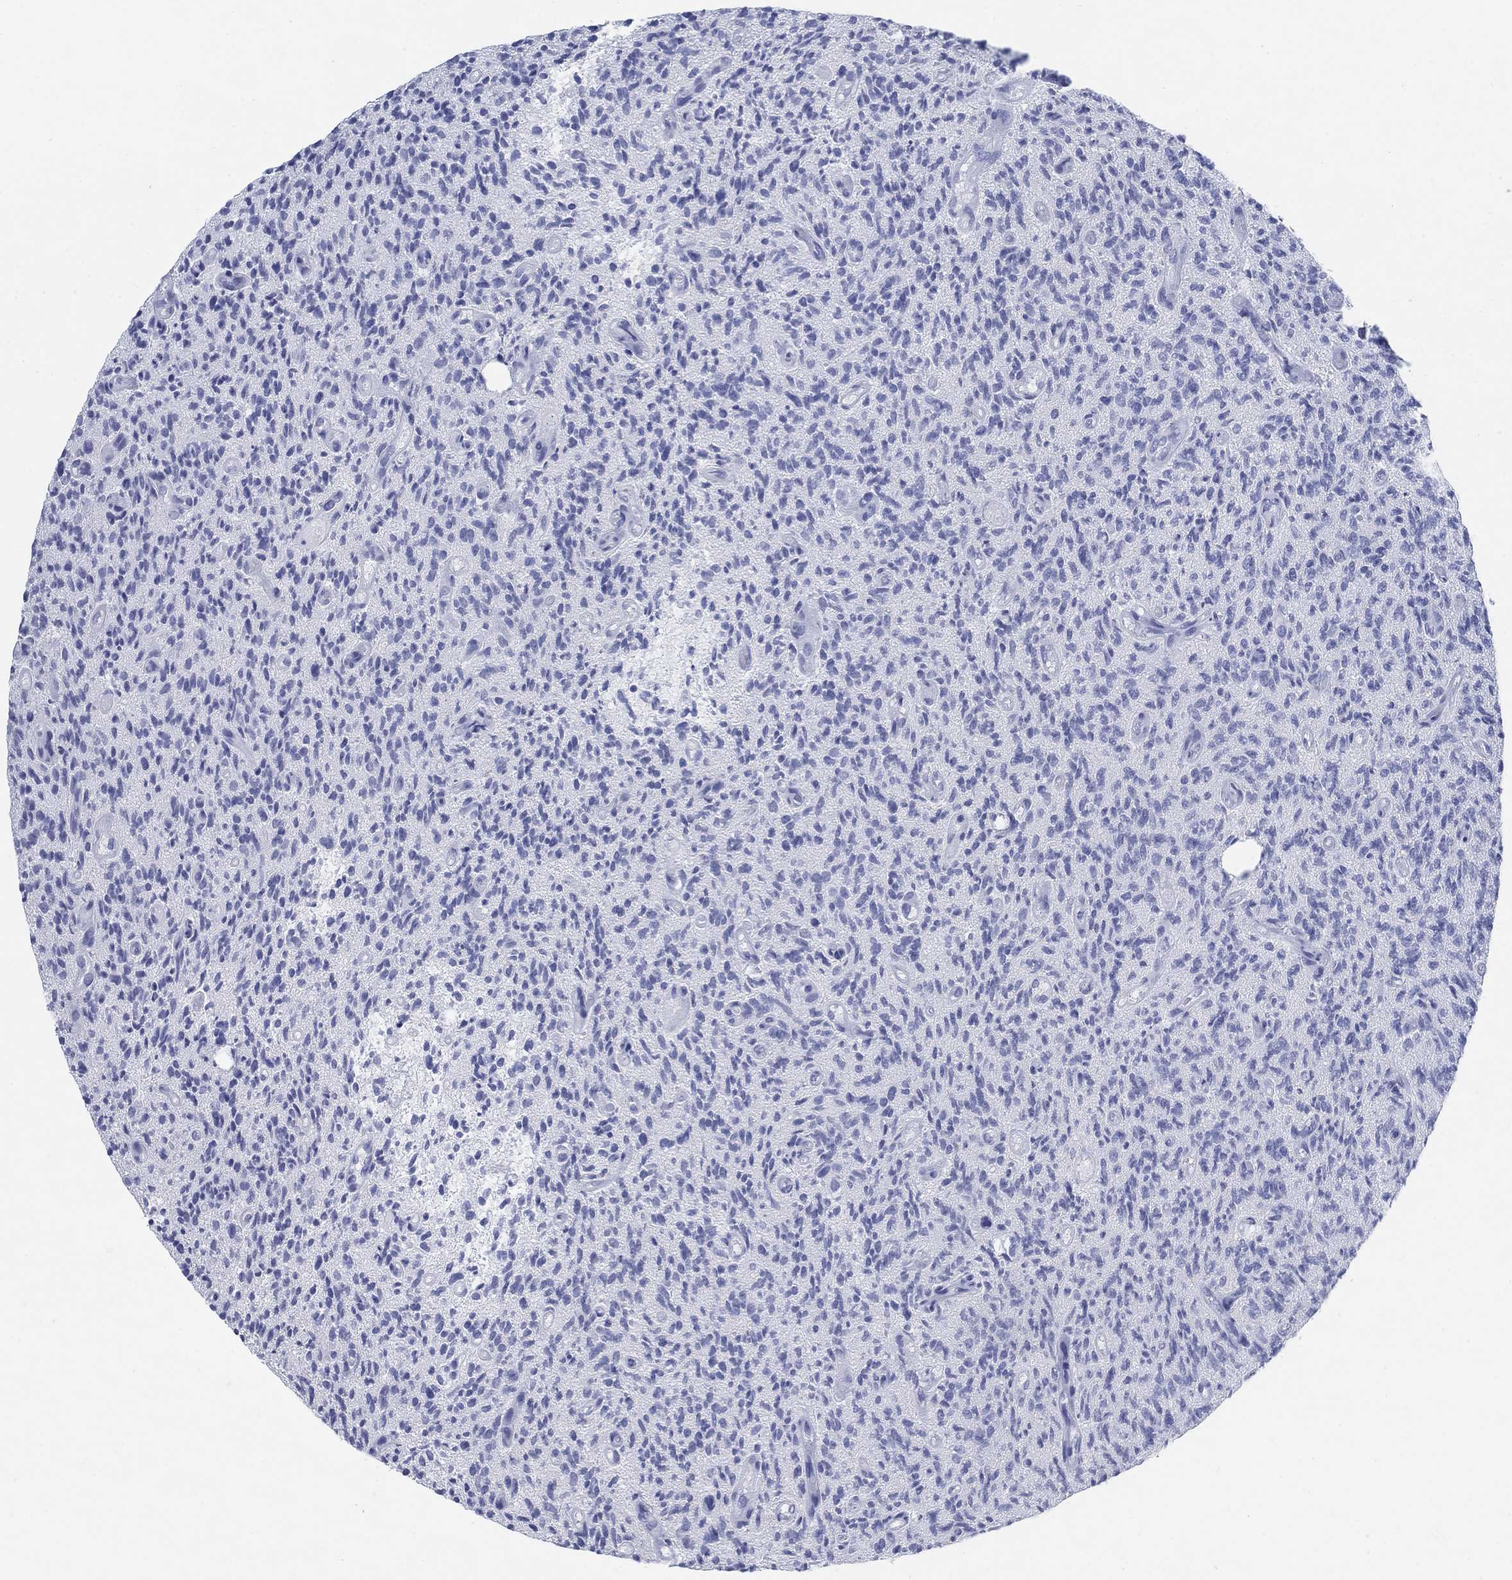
{"staining": {"intensity": "negative", "quantity": "none", "location": "none"}, "tissue": "glioma", "cell_type": "Tumor cells", "image_type": "cancer", "snomed": [{"axis": "morphology", "description": "Glioma, malignant, High grade"}, {"axis": "topography", "description": "Brain"}], "caption": "Tumor cells are negative for brown protein staining in glioma.", "gene": "SCCPDH", "patient": {"sex": "male", "age": 64}}